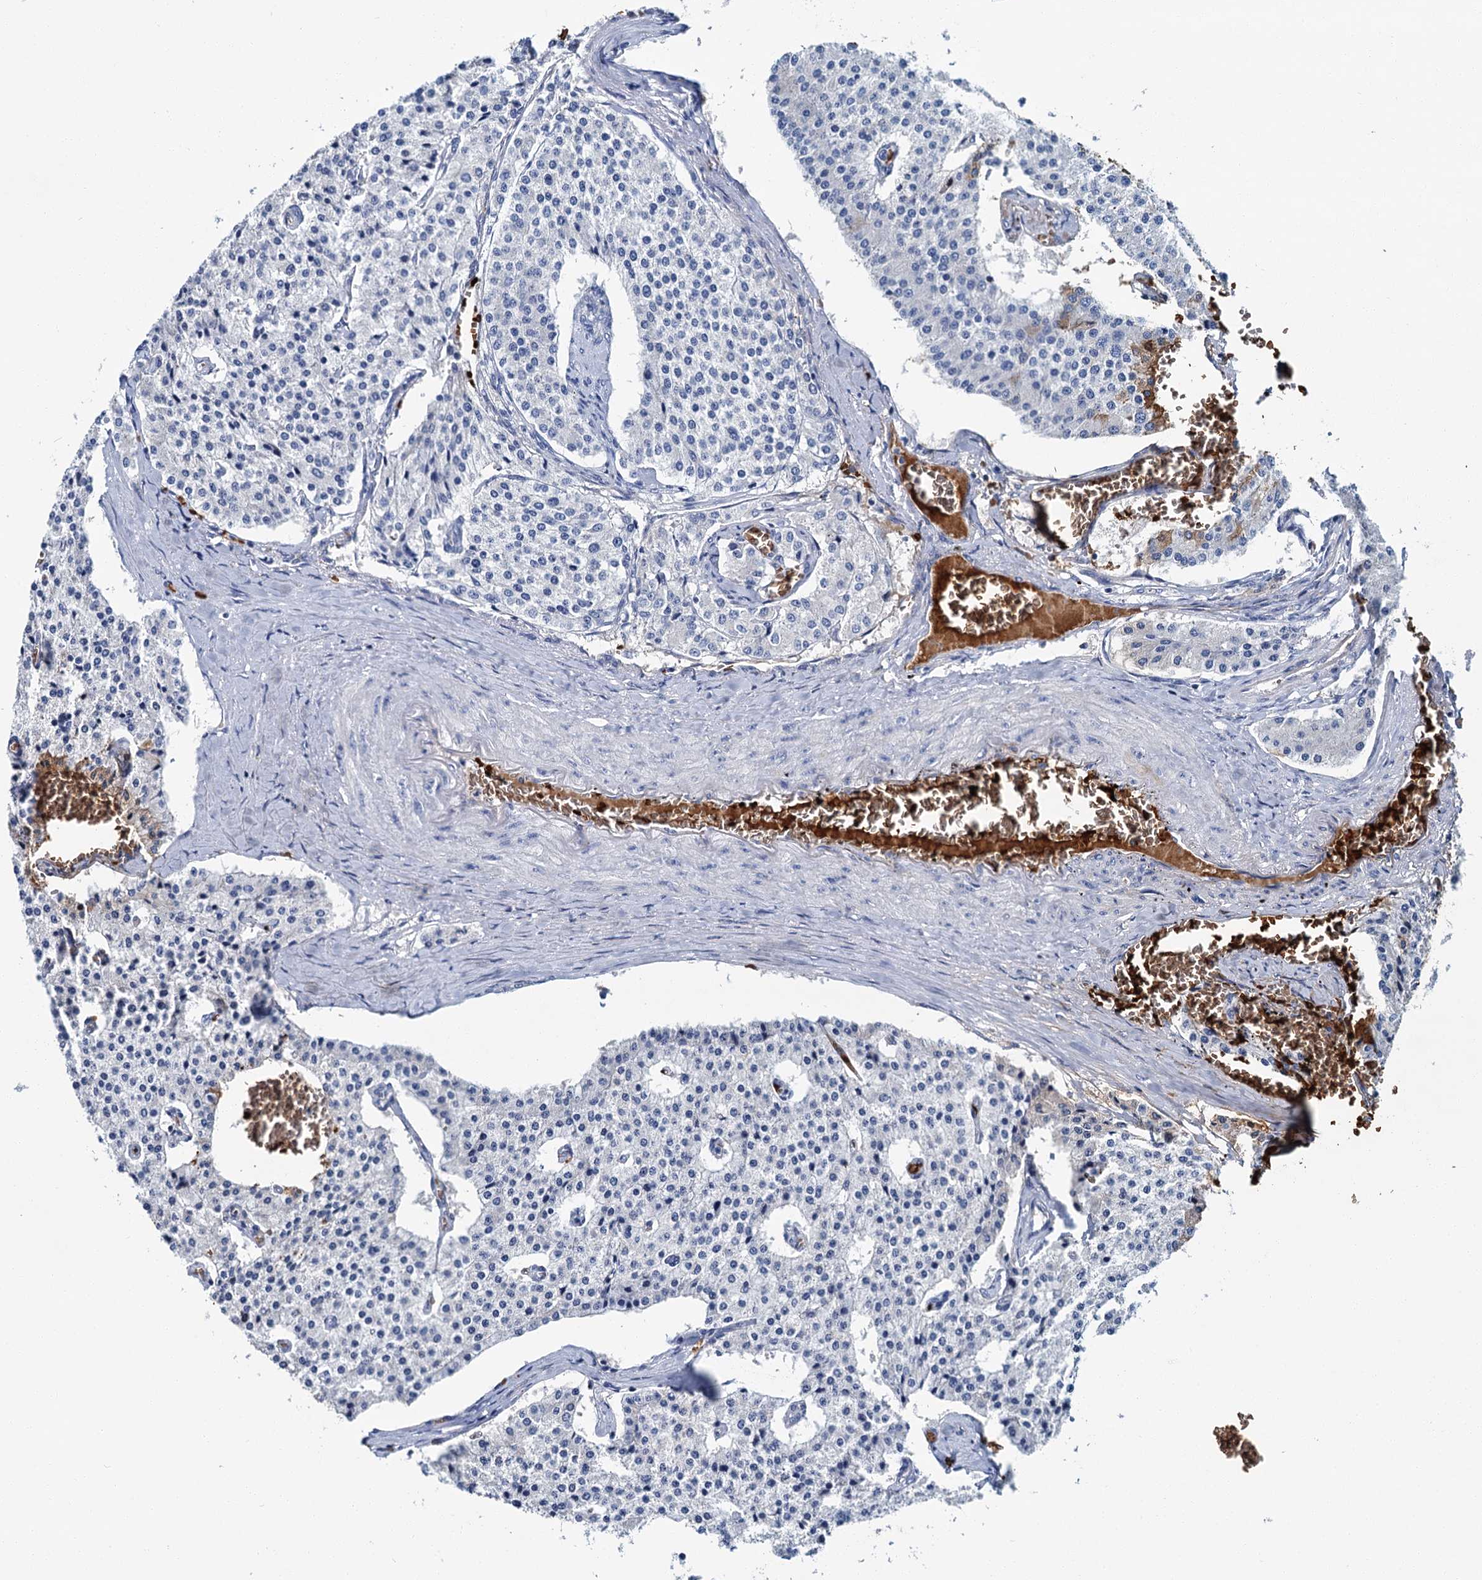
{"staining": {"intensity": "negative", "quantity": "none", "location": "none"}, "tissue": "carcinoid", "cell_type": "Tumor cells", "image_type": "cancer", "snomed": [{"axis": "morphology", "description": "Carcinoid, malignant, NOS"}, {"axis": "topography", "description": "Colon"}], "caption": "This is an immunohistochemistry (IHC) photomicrograph of human carcinoid. There is no positivity in tumor cells.", "gene": "ATG2A", "patient": {"sex": "female", "age": 52}}